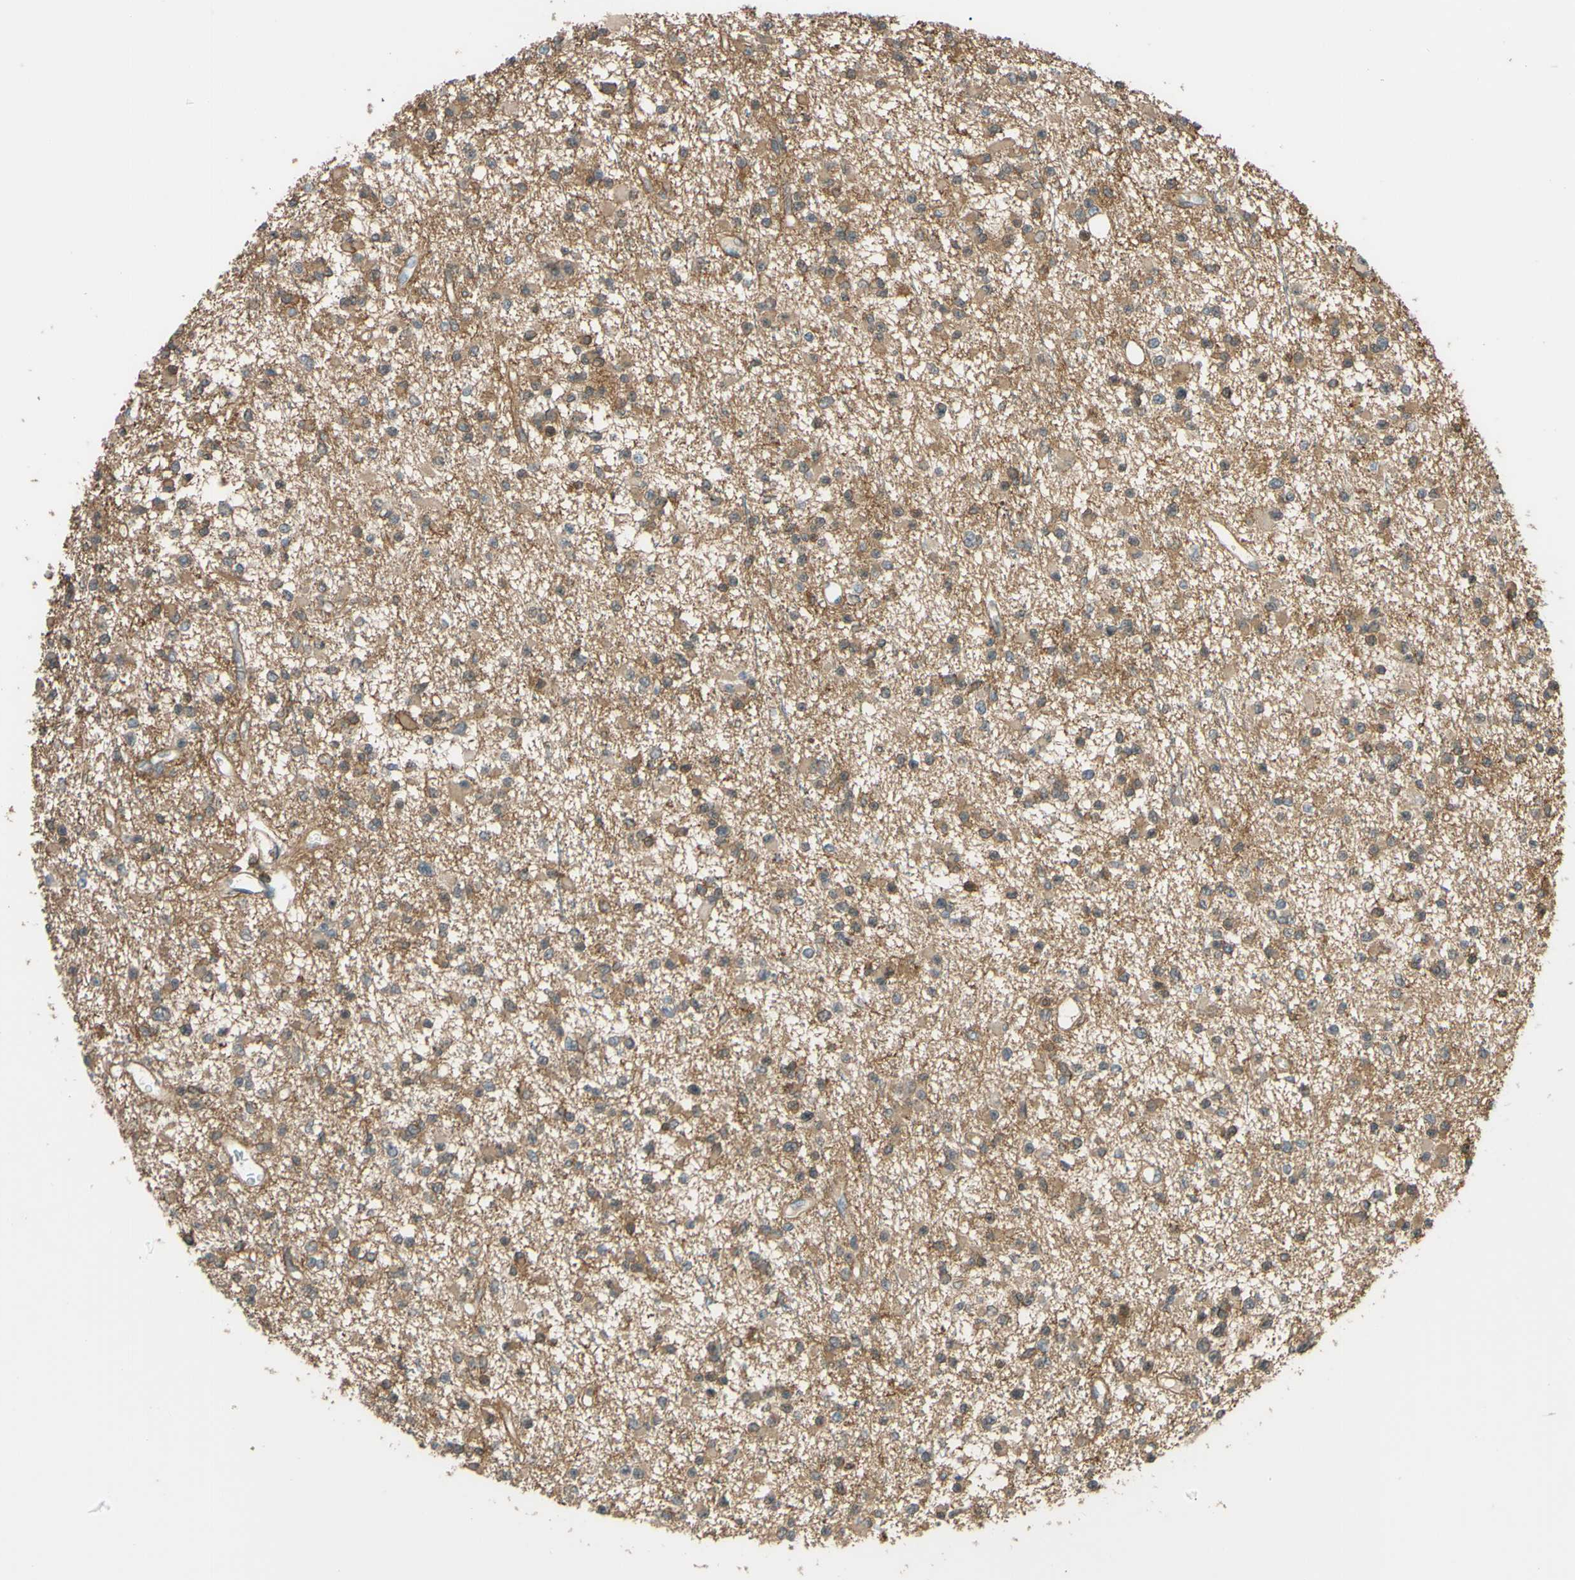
{"staining": {"intensity": "moderate", "quantity": ">75%", "location": "cytoplasmic/membranous"}, "tissue": "glioma", "cell_type": "Tumor cells", "image_type": "cancer", "snomed": [{"axis": "morphology", "description": "Glioma, malignant, Low grade"}, {"axis": "topography", "description": "Brain"}], "caption": "About >75% of tumor cells in human low-grade glioma (malignant) reveal moderate cytoplasmic/membranous protein expression as visualized by brown immunohistochemical staining.", "gene": "ADD3", "patient": {"sex": "female", "age": 22}}